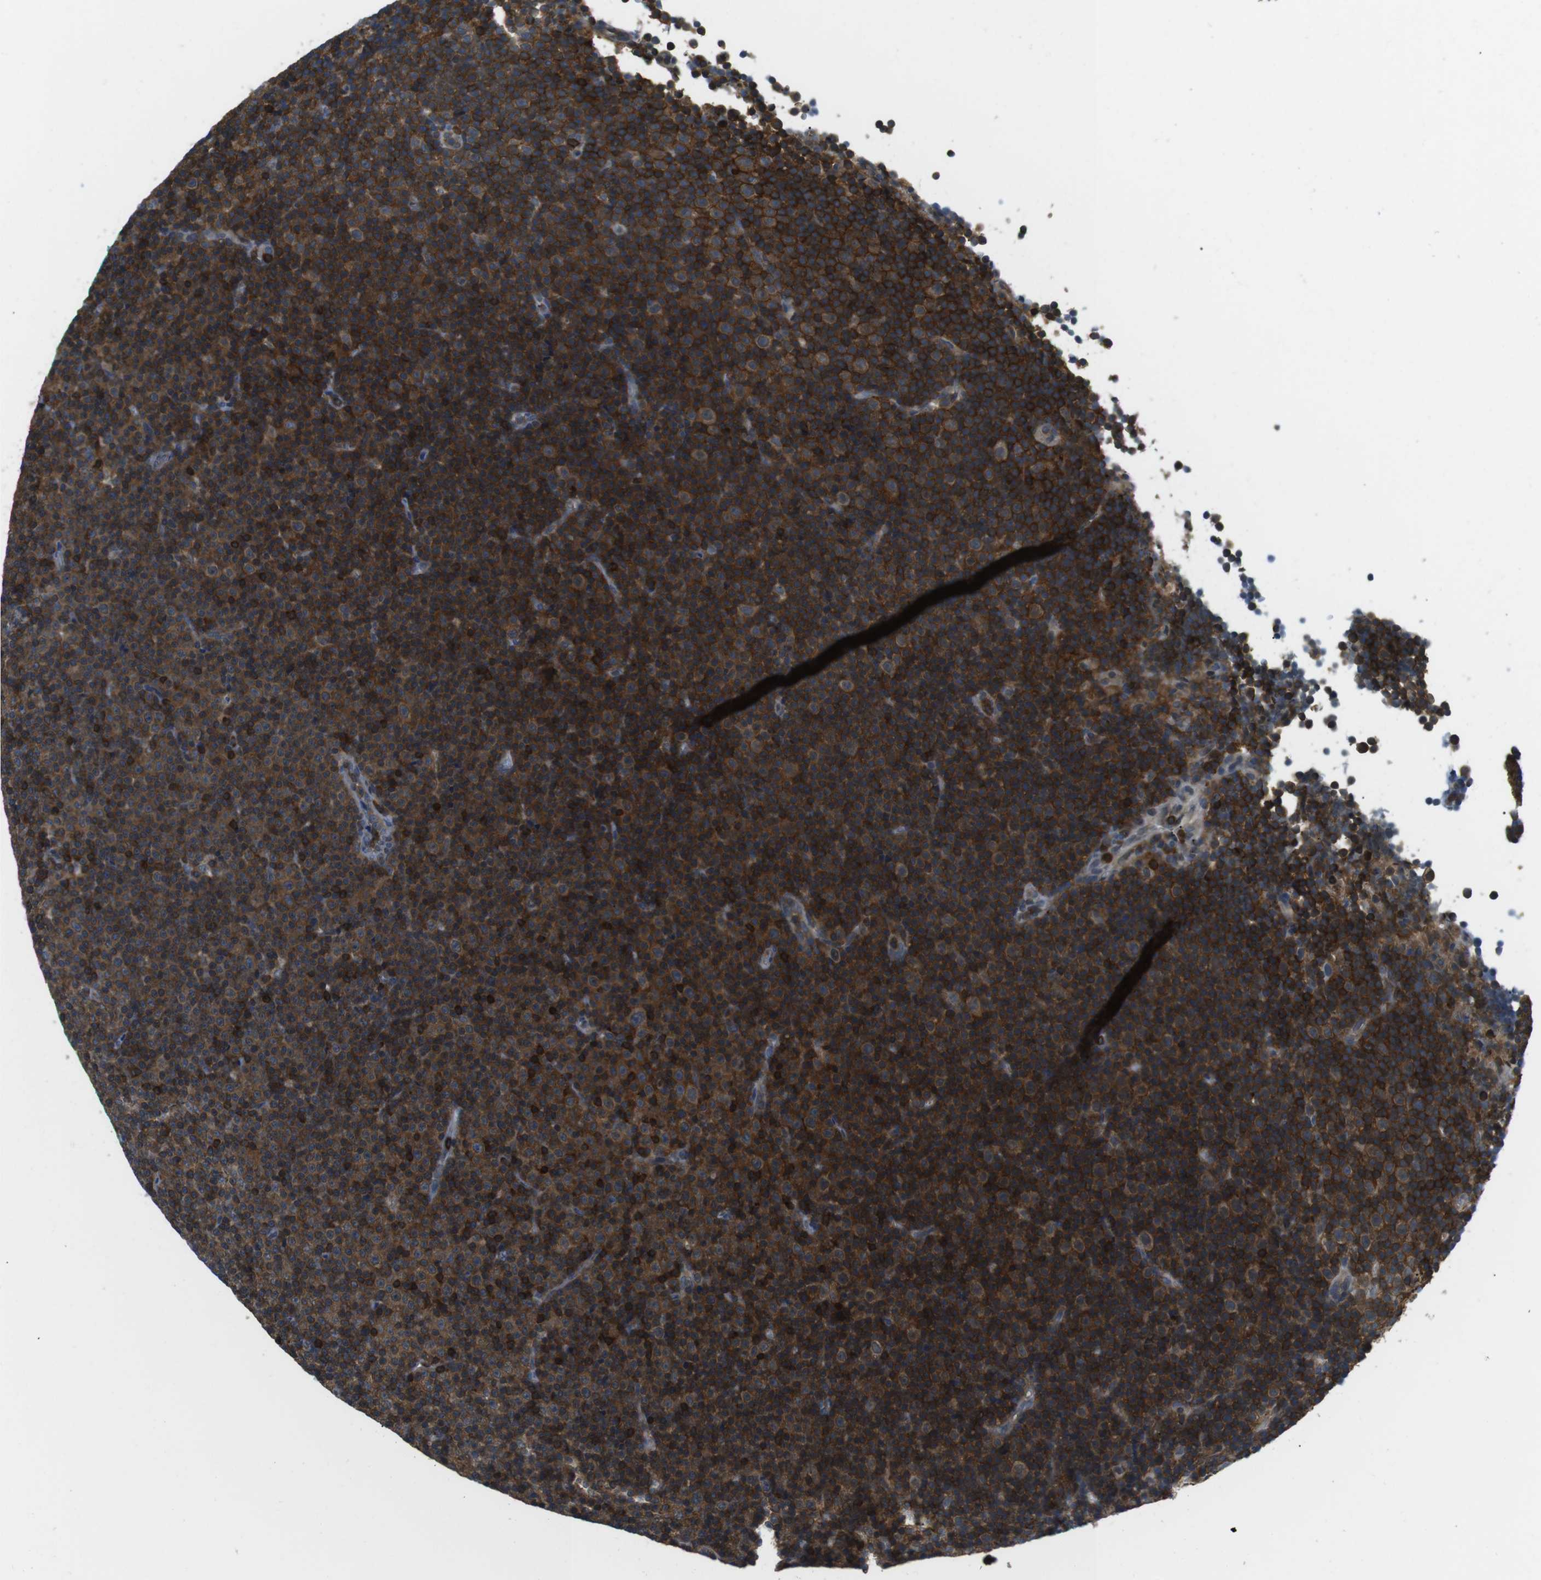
{"staining": {"intensity": "strong", "quantity": ">75%", "location": "cytoplasmic/membranous"}, "tissue": "lymphoma", "cell_type": "Tumor cells", "image_type": "cancer", "snomed": [{"axis": "morphology", "description": "Malignant lymphoma, non-Hodgkin's type, Low grade"}, {"axis": "topography", "description": "Lymph node"}], "caption": "The micrograph exhibits immunohistochemical staining of lymphoma. There is strong cytoplasmic/membranous expression is seen in approximately >75% of tumor cells.", "gene": "STK10", "patient": {"sex": "female", "age": 67}}